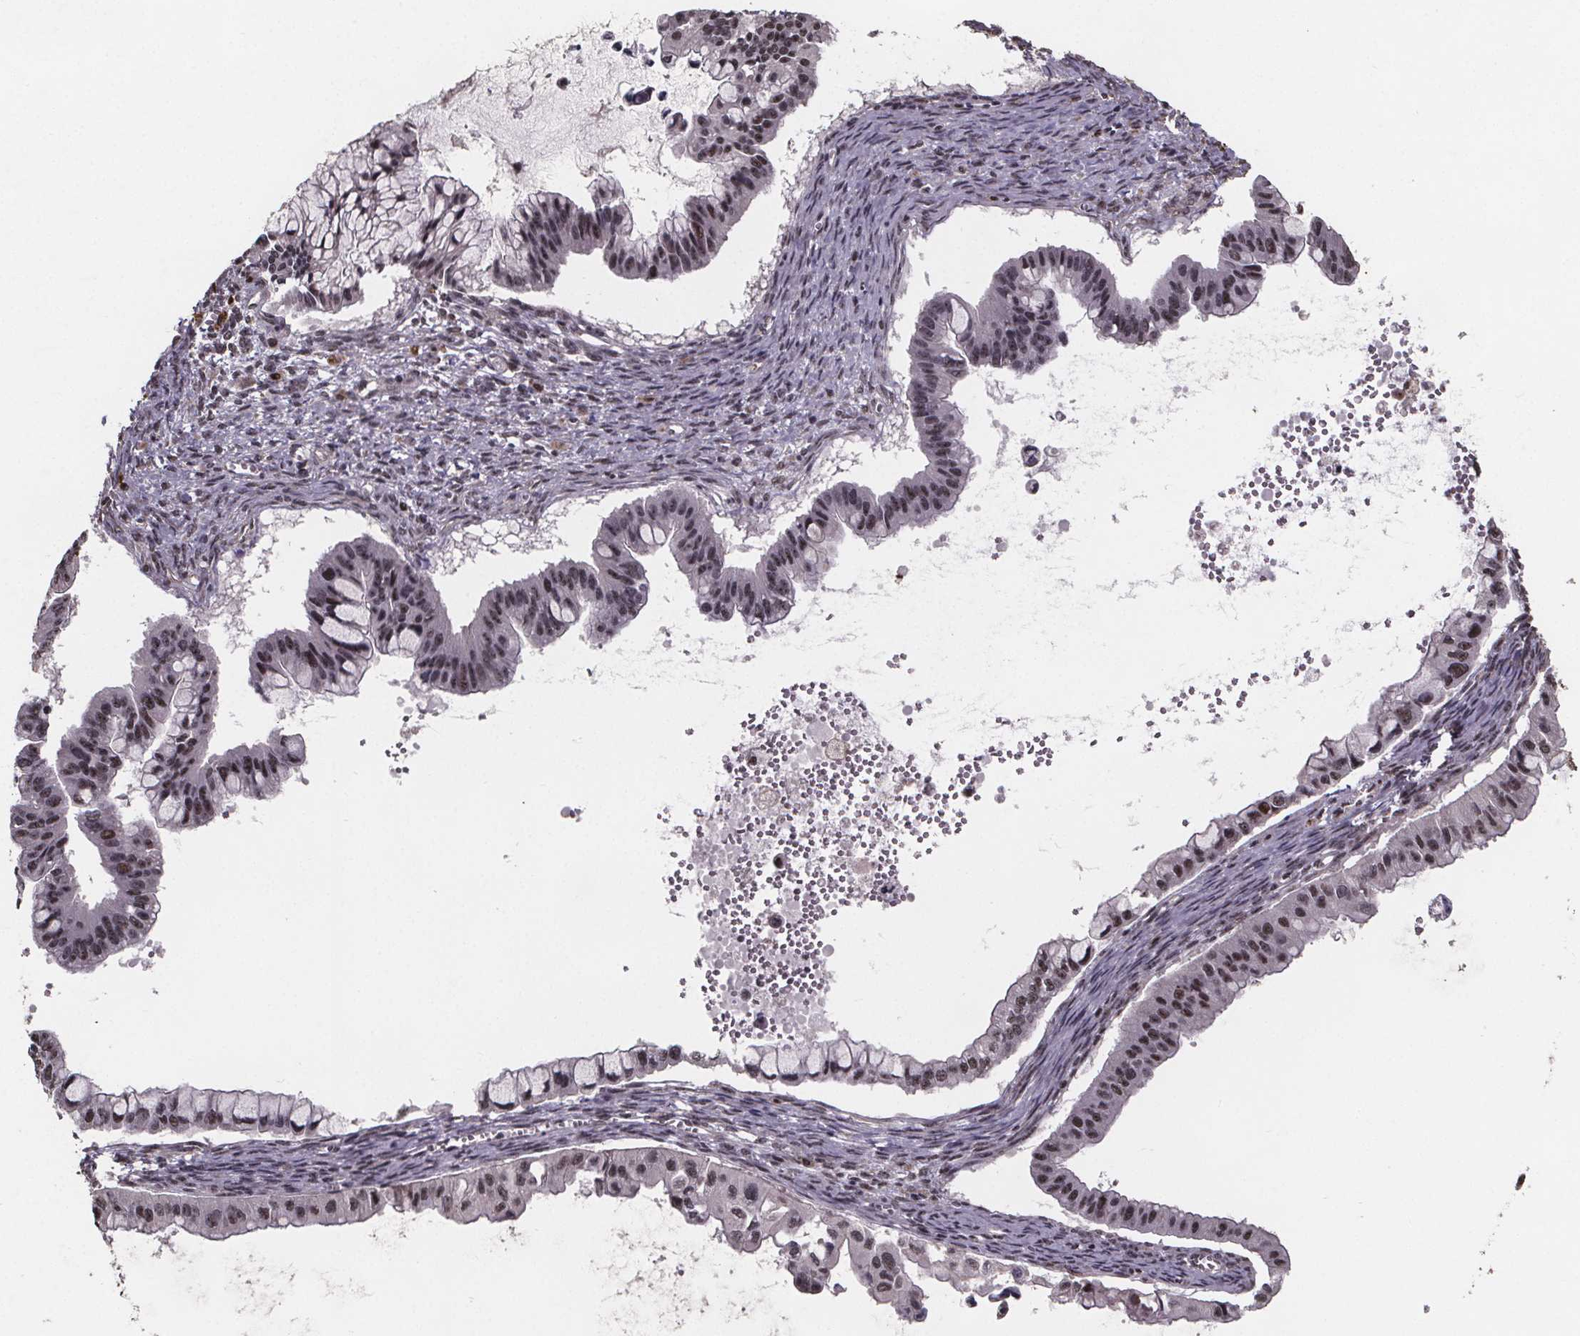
{"staining": {"intensity": "weak", "quantity": "<25%", "location": "nuclear"}, "tissue": "ovarian cancer", "cell_type": "Tumor cells", "image_type": "cancer", "snomed": [{"axis": "morphology", "description": "Cystadenocarcinoma, mucinous, NOS"}, {"axis": "topography", "description": "Ovary"}], "caption": "A high-resolution image shows IHC staining of ovarian cancer (mucinous cystadenocarcinoma), which exhibits no significant positivity in tumor cells. (IHC, brightfield microscopy, high magnification).", "gene": "U2SURP", "patient": {"sex": "female", "age": 72}}